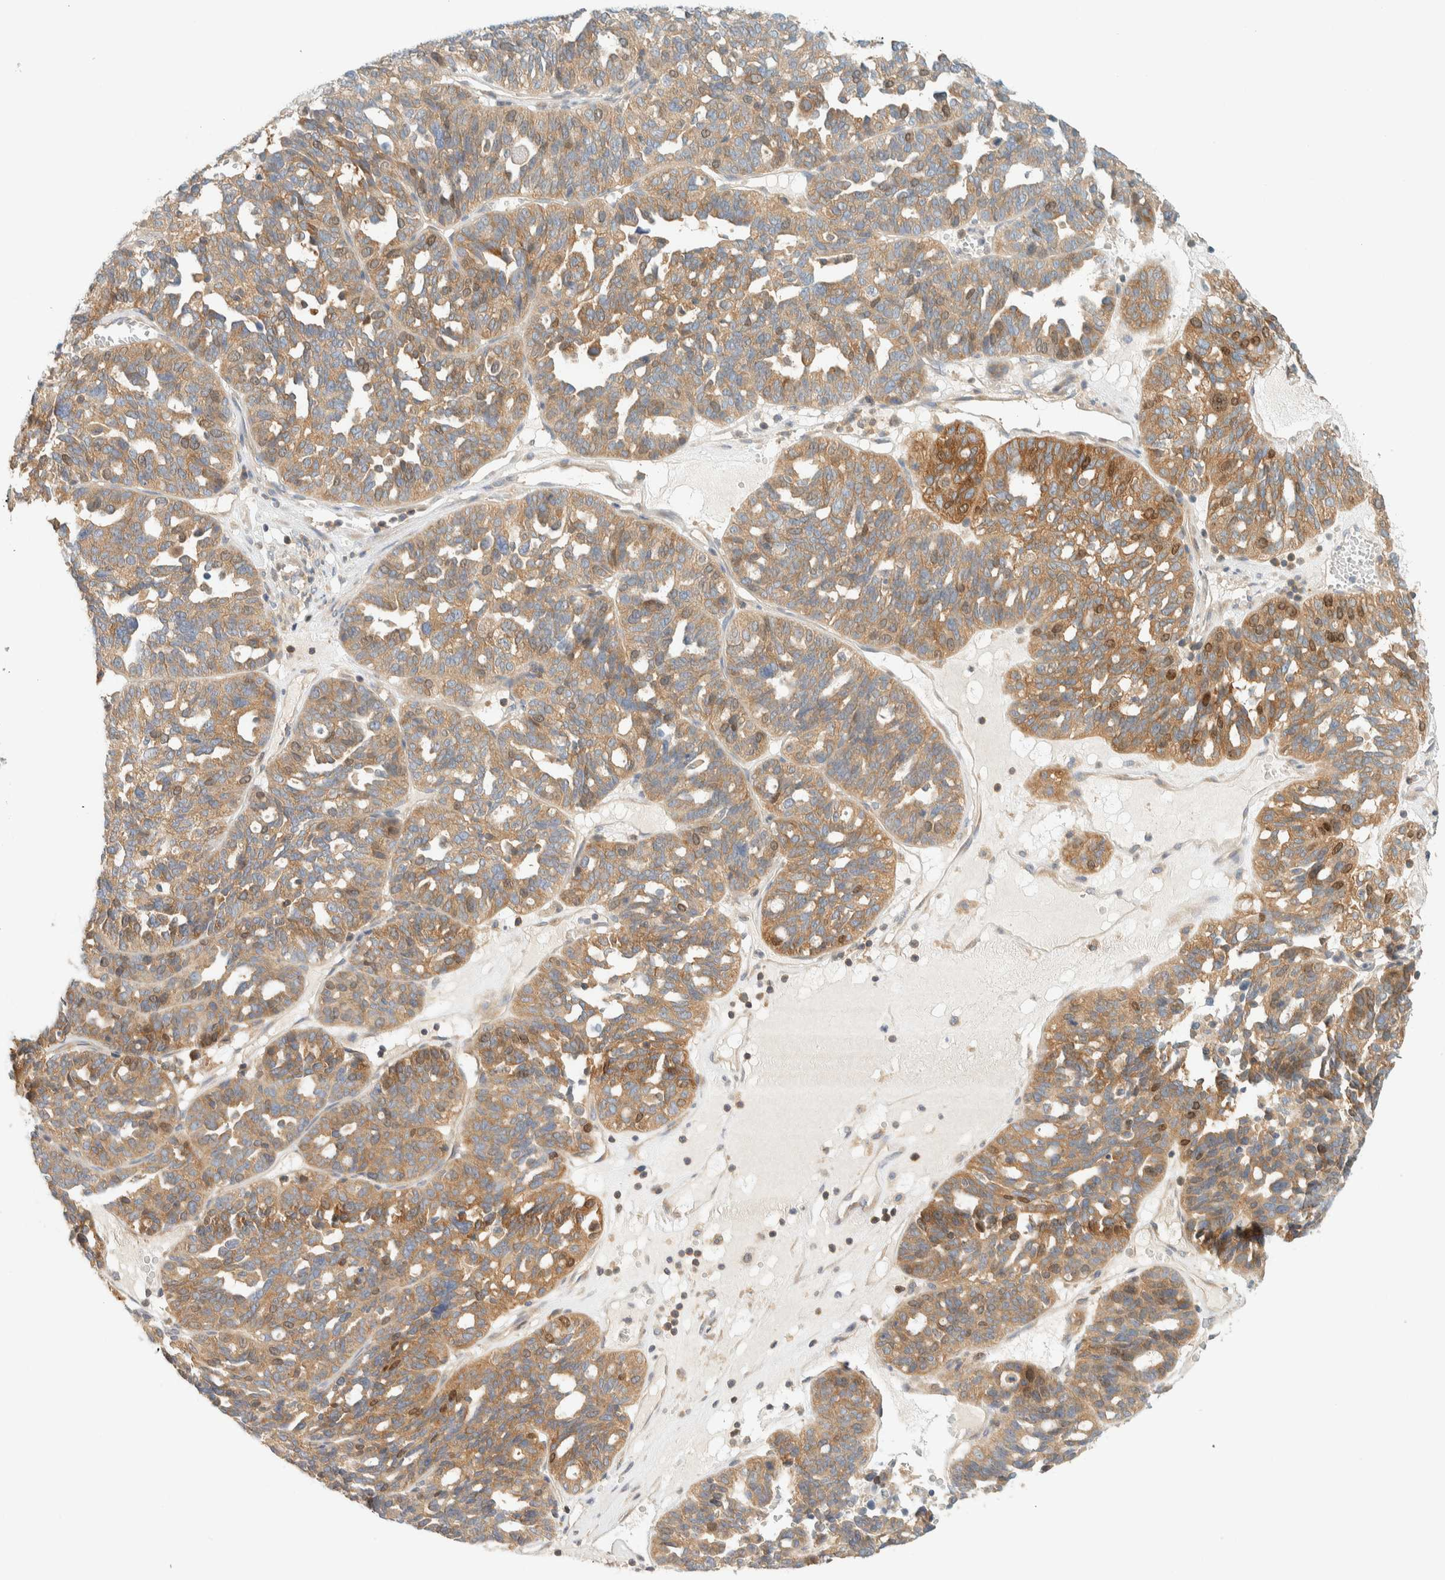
{"staining": {"intensity": "moderate", "quantity": ">75%", "location": "cytoplasmic/membranous"}, "tissue": "ovarian cancer", "cell_type": "Tumor cells", "image_type": "cancer", "snomed": [{"axis": "morphology", "description": "Cystadenocarcinoma, serous, NOS"}, {"axis": "topography", "description": "Ovary"}], "caption": "Human ovarian cancer stained for a protein (brown) reveals moderate cytoplasmic/membranous positive expression in about >75% of tumor cells.", "gene": "ARFGEF1", "patient": {"sex": "female", "age": 59}}